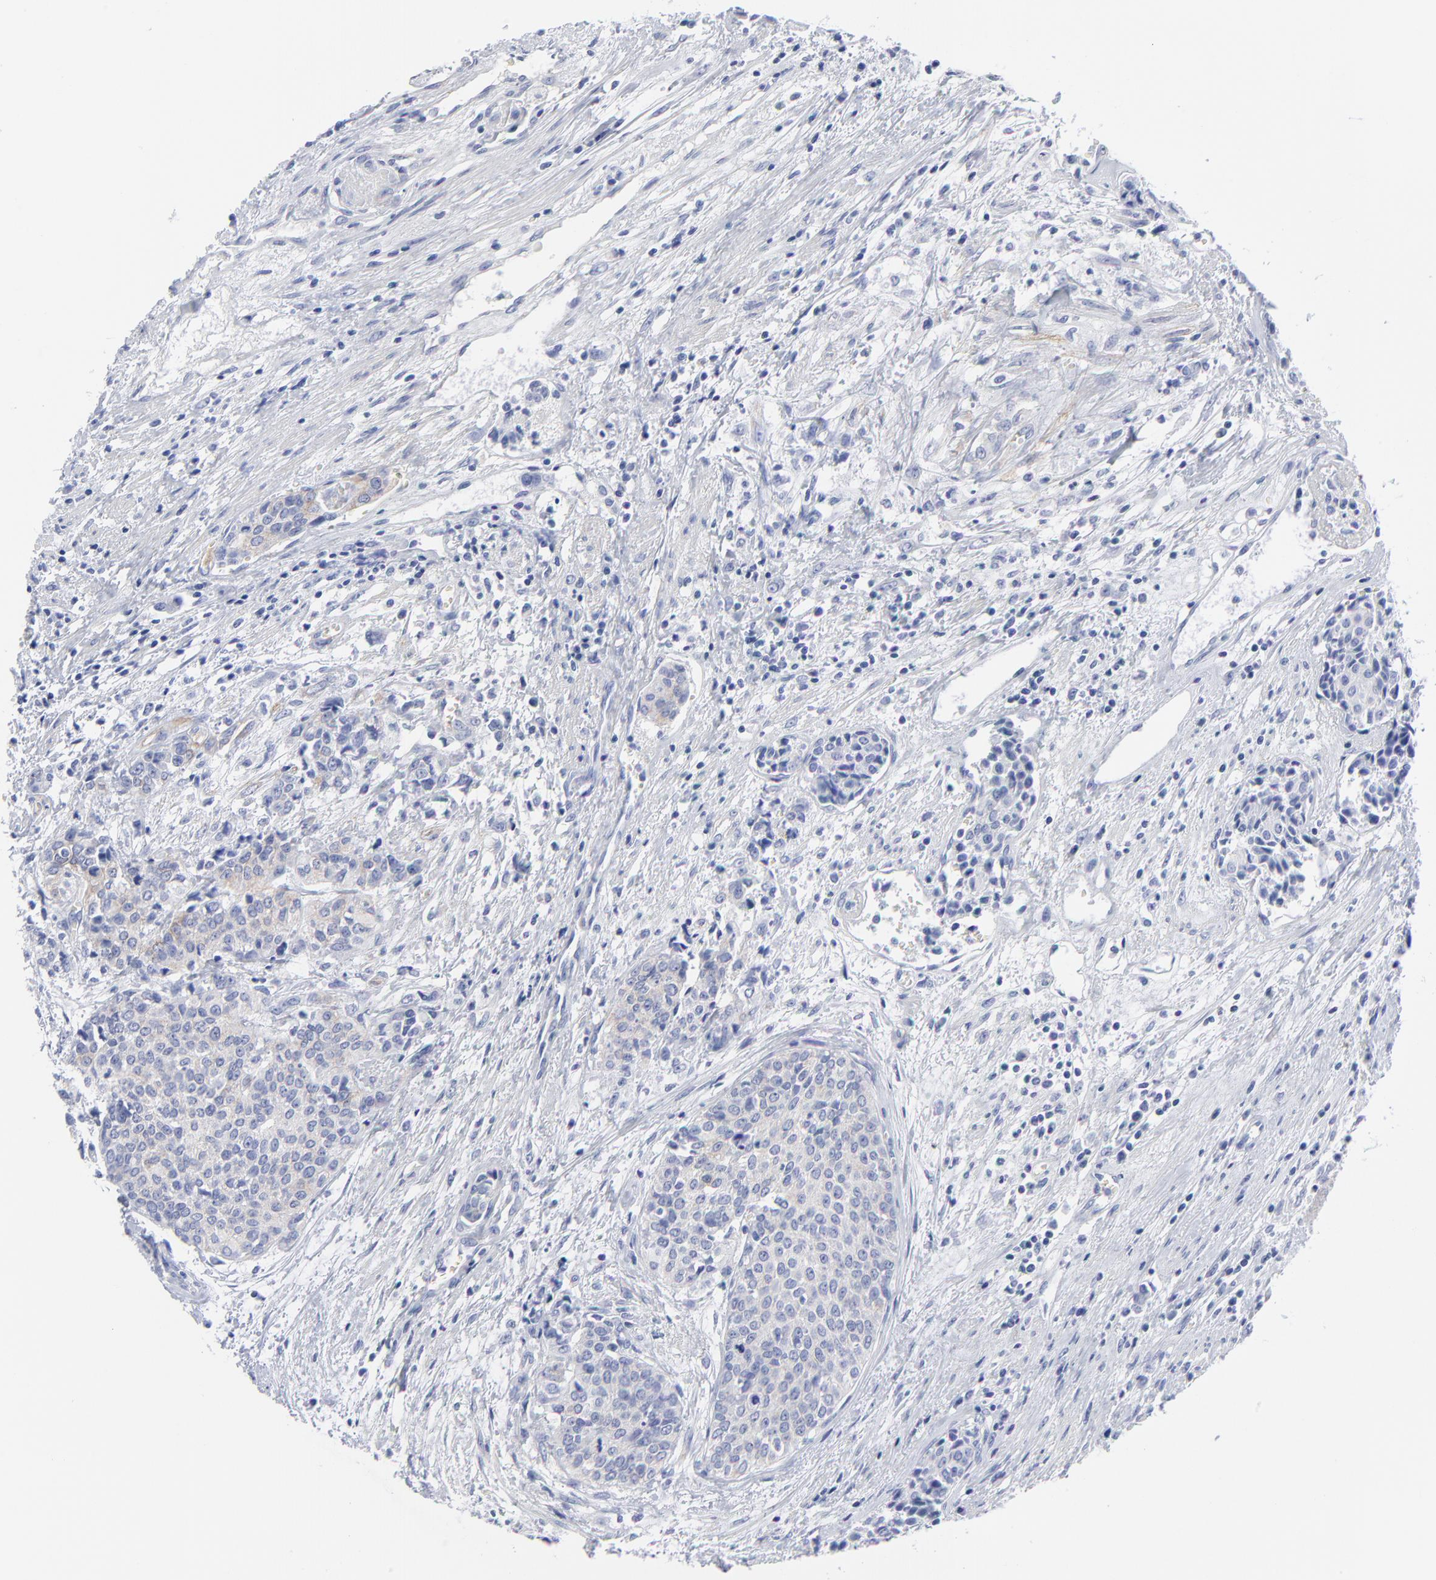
{"staining": {"intensity": "weak", "quantity": "25%-75%", "location": "cytoplasmic/membranous"}, "tissue": "urothelial cancer", "cell_type": "Tumor cells", "image_type": "cancer", "snomed": [{"axis": "morphology", "description": "Urothelial carcinoma, Low grade"}, {"axis": "topography", "description": "Urinary bladder"}], "caption": "Low-grade urothelial carcinoma stained with a protein marker displays weak staining in tumor cells.", "gene": "CNTN3", "patient": {"sex": "female", "age": 73}}